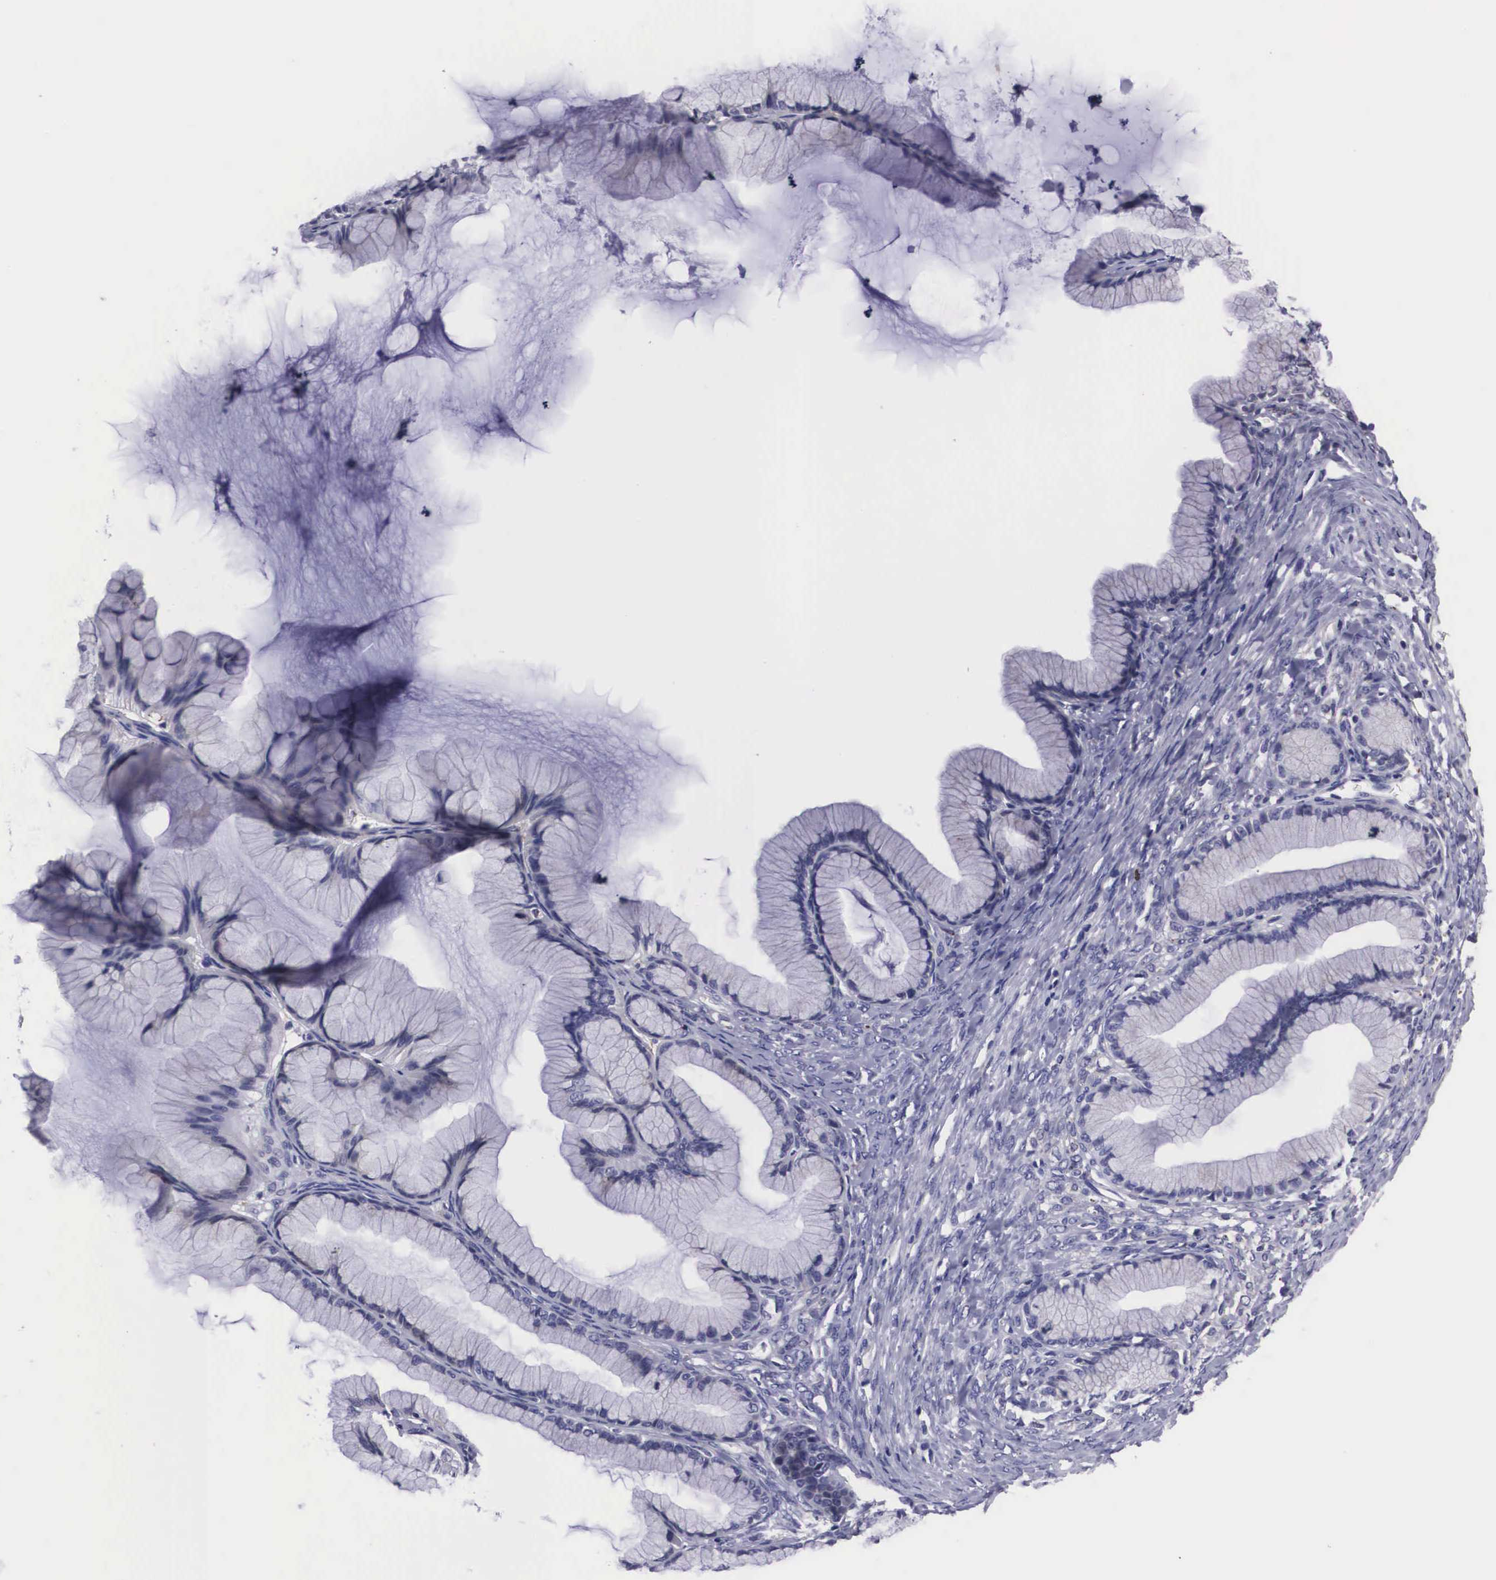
{"staining": {"intensity": "negative", "quantity": "none", "location": "none"}, "tissue": "ovarian cancer", "cell_type": "Tumor cells", "image_type": "cancer", "snomed": [{"axis": "morphology", "description": "Cystadenocarcinoma, mucinous, NOS"}, {"axis": "topography", "description": "Ovary"}], "caption": "This is a histopathology image of immunohistochemistry staining of mucinous cystadenocarcinoma (ovarian), which shows no staining in tumor cells.", "gene": "CRELD2", "patient": {"sex": "female", "age": 41}}